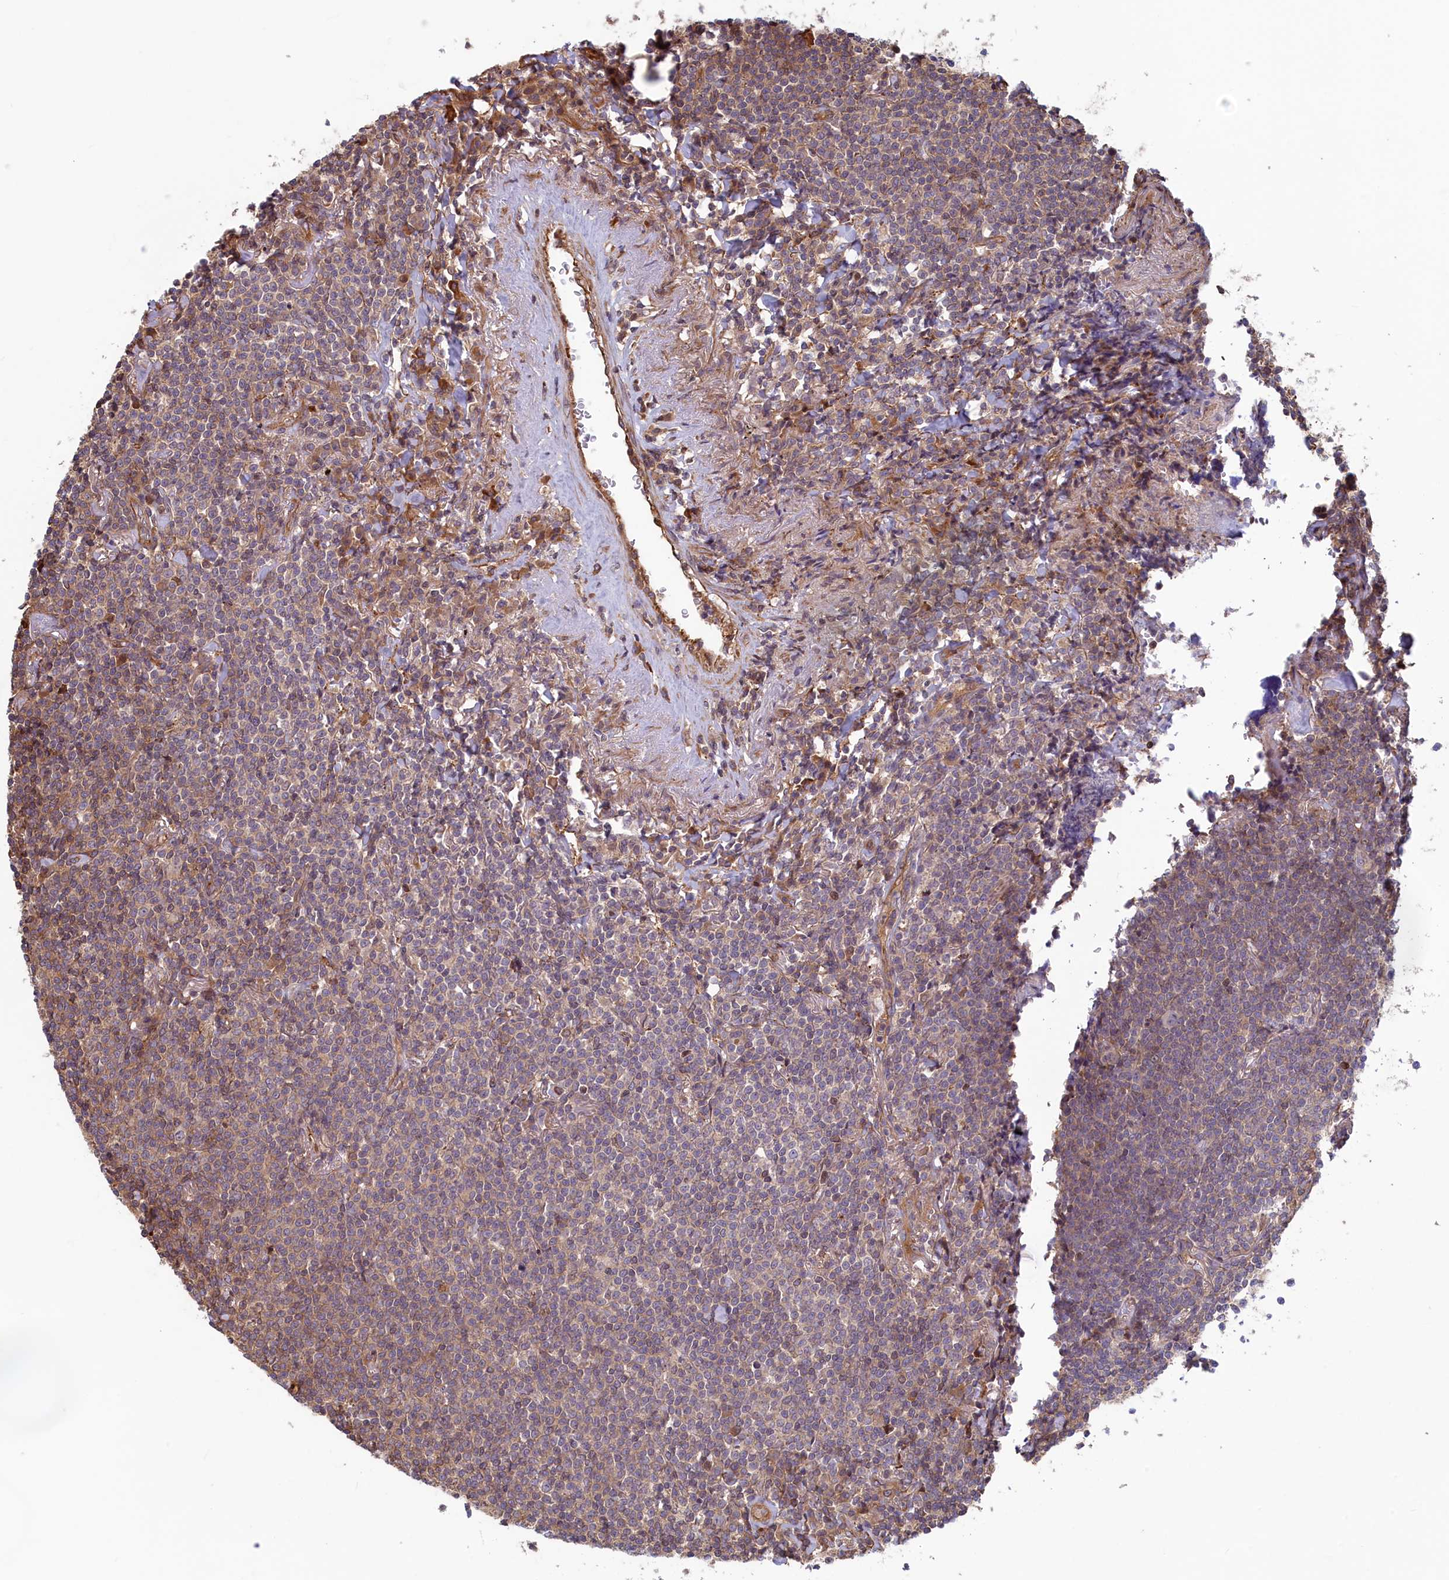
{"staining": {"intensity": "weak", "quantity": "<25%", "location": "cytoplasmic/membranous"}, "tissue": "lymphoma", "cell_type": "Tumor cells", "image_type": "cancer", "snomed": [{"axis": "morphology", "description": "Malignant lymphoma, non-Hodgkin's type, Low grade"}, {"axis": "topography", "description": "Lung"}], "caption": "IHC of human lymphoma shows no expression in tumor cells.", "gene": "RILPL1", "patient": {"sex": "female", "age": 71}}